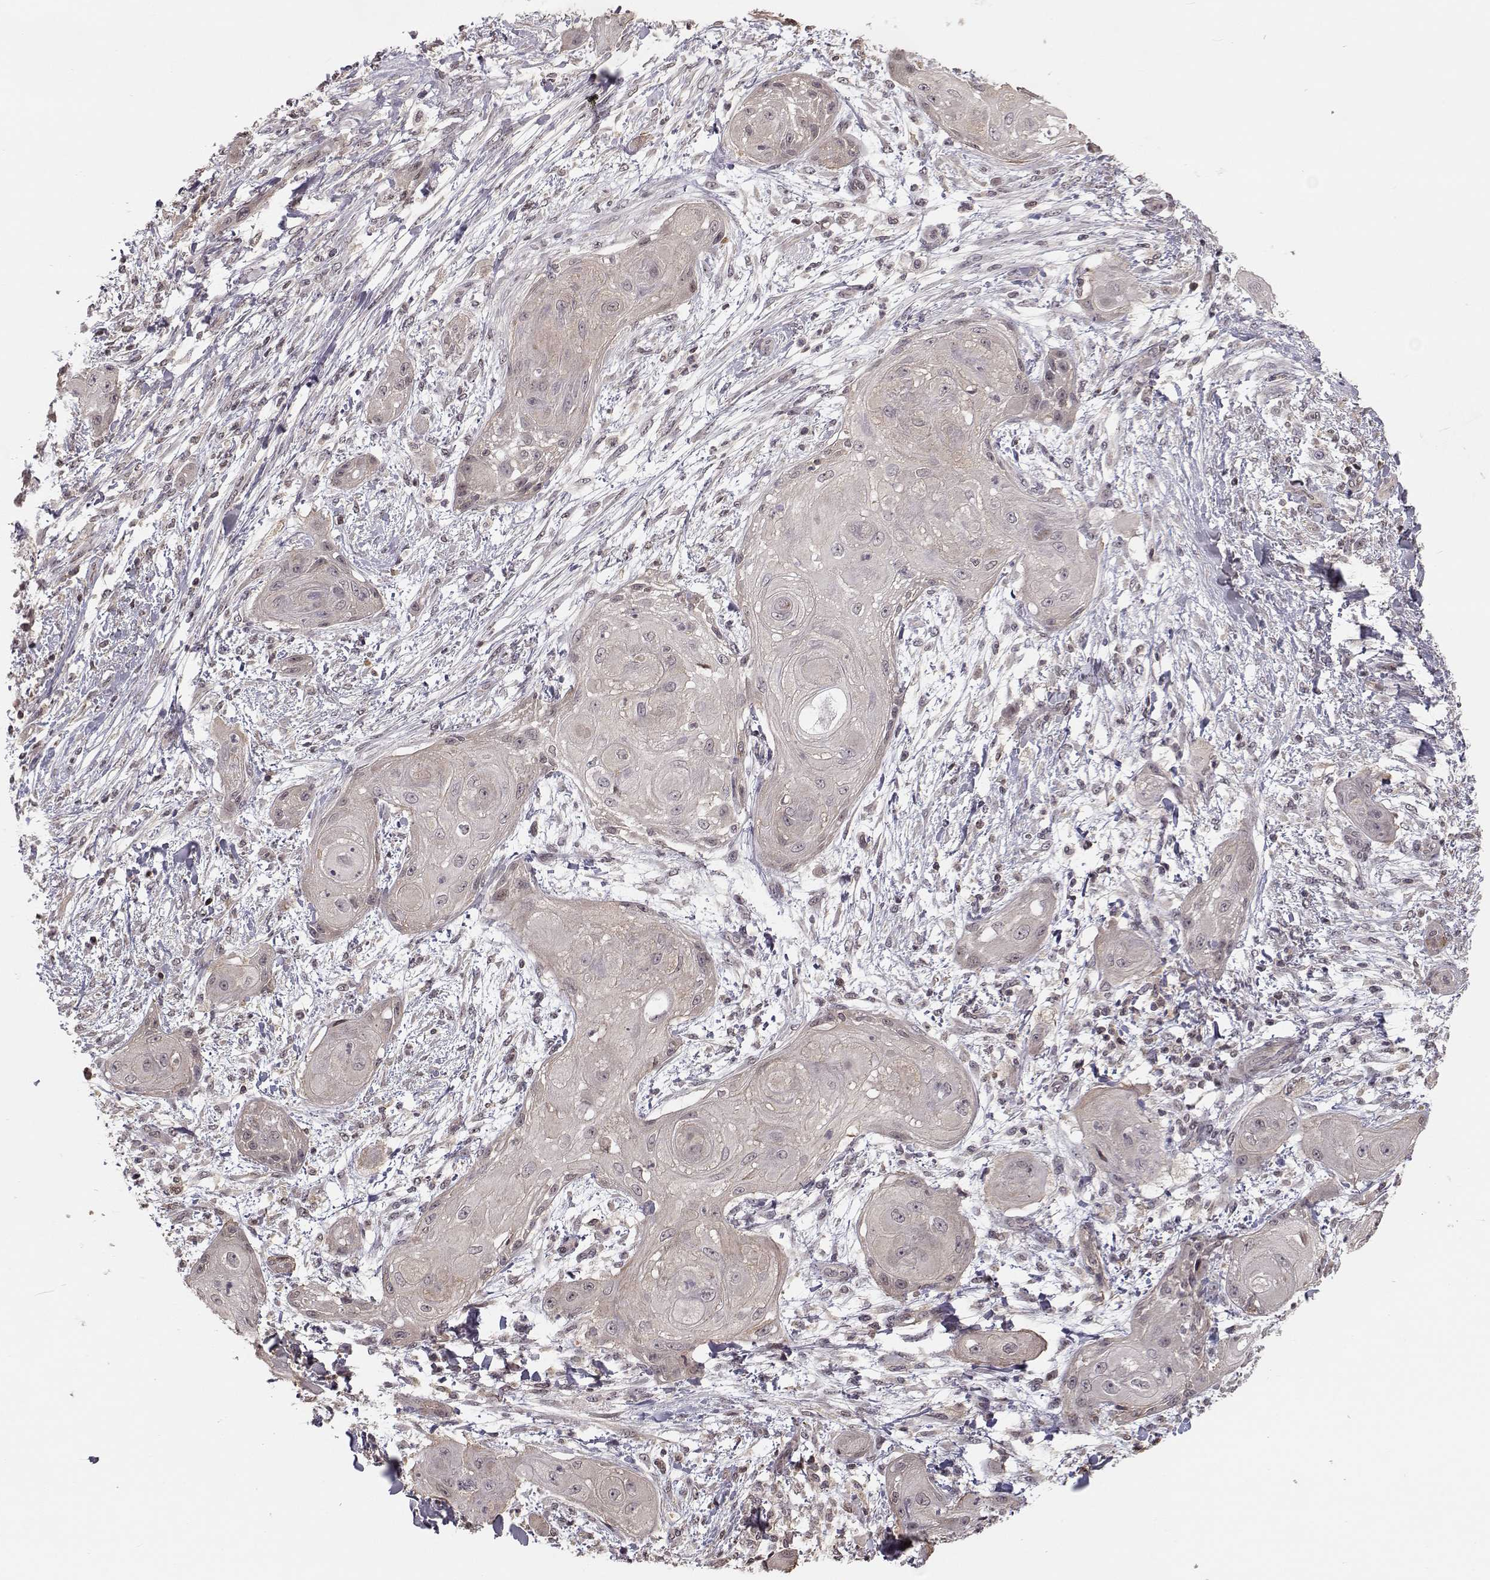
{"staining": {"intensity": "negative", "quantity": "none", "location": "none"}, "tissue": "skin cancer", "cell_type": "Tumor cells", "image_type": "cancer", "snomed": [{"axis": "morphology", "description": "Squamous cell carcinoma, NOS"}, {"axis": "topography", "description": "Skin"}], "caption": "High magnification brightfield microscopy of skin cancer (squamous cell carcinoma) stained with DAB (3,3'-diaminobenzidine) (brown) and counterstained with hematoxylin (blue): tumor cells show no significant positivity. The staining is performed using DAB (3,3'-diaminobenzidine) brown chromogen with nuclei counter-stained in using hematoxylin.", "gene": "PLEKHG3", "patient": {"sex": "male", "age": 62}}